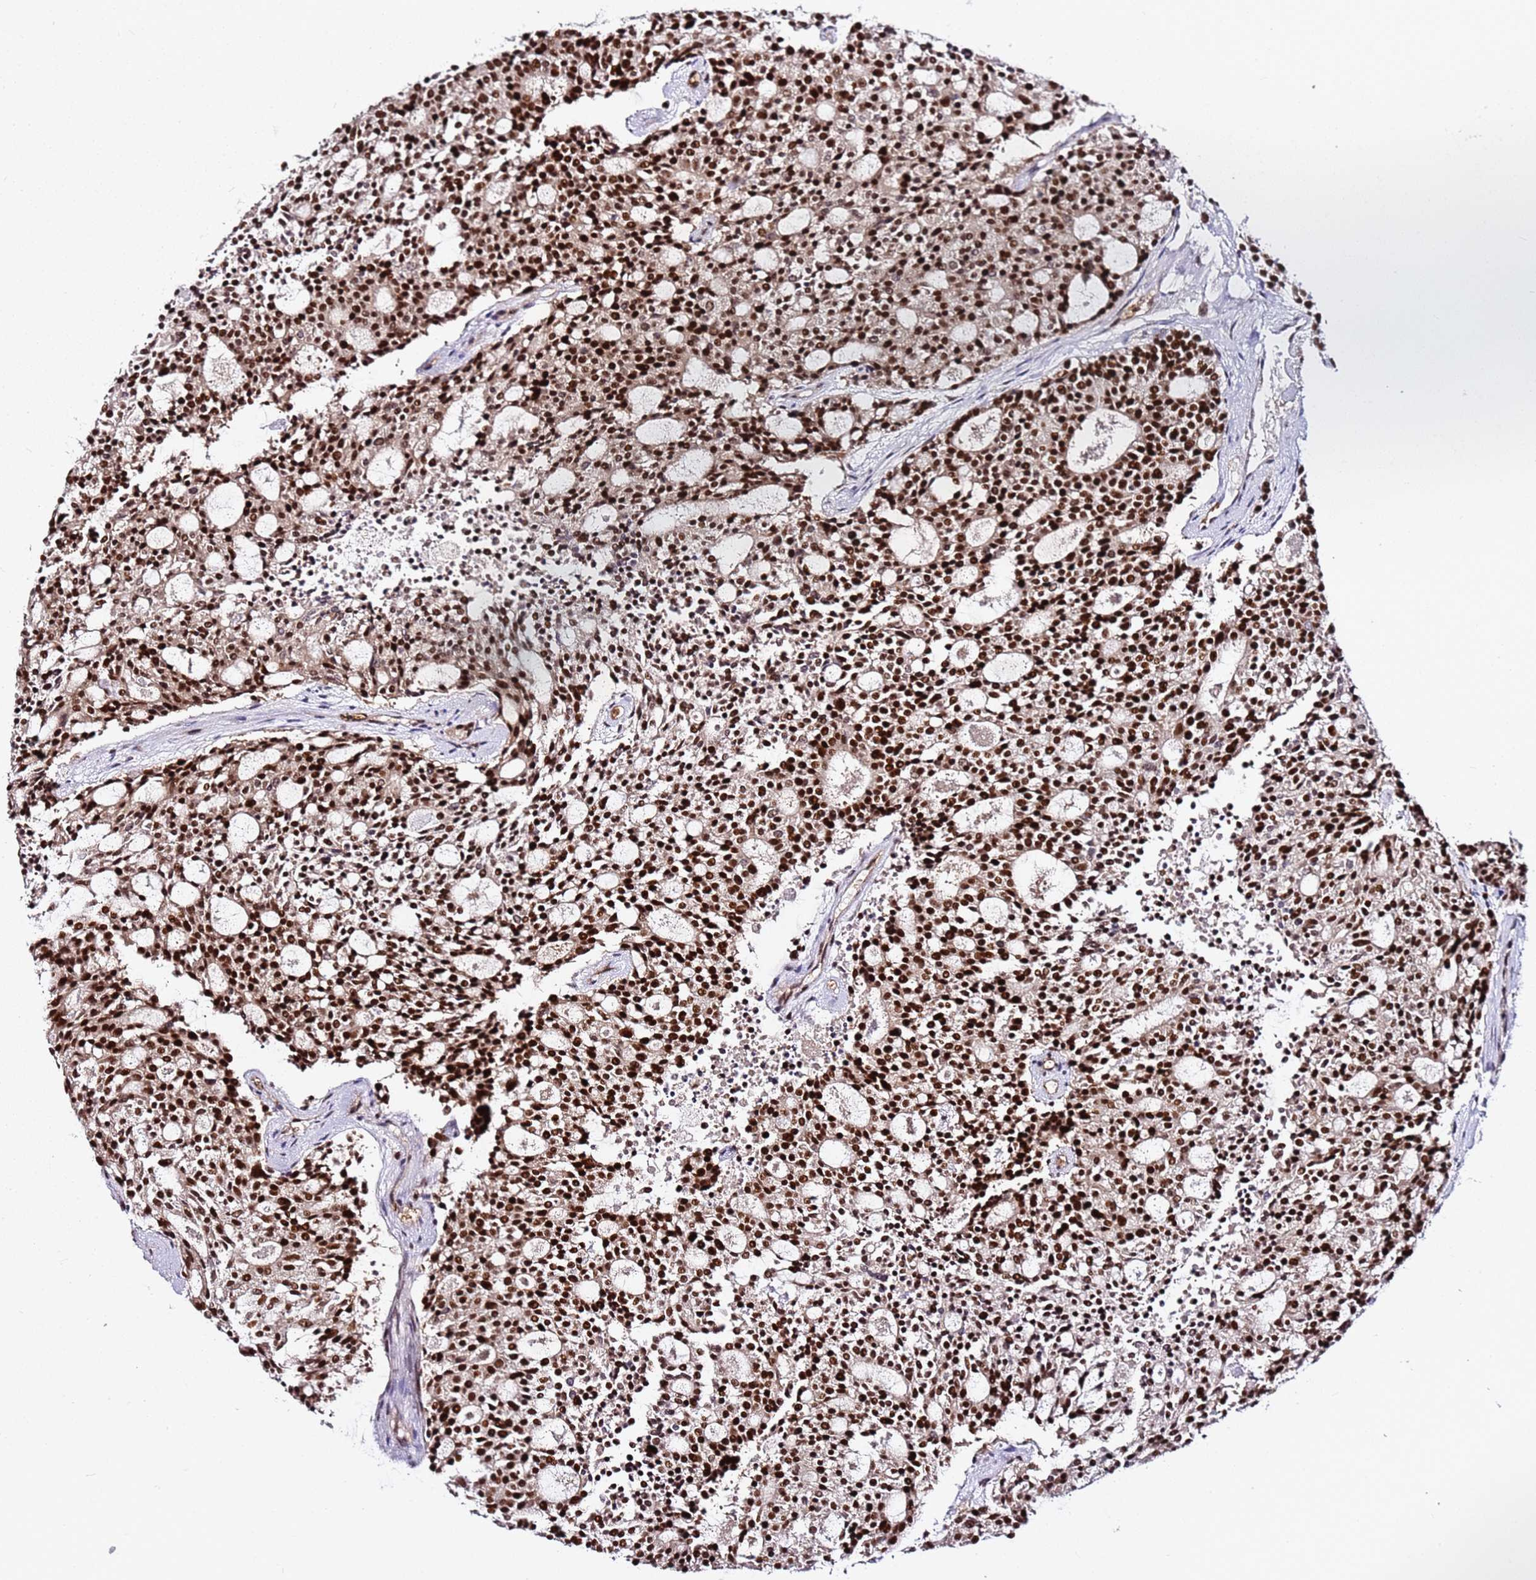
{"staining": {"intensity": "strong", "quantity": ">75%", "location": "nuclear"}, "tissue": "carcinoid", "cell_type": "Tumor cells", "image_type": "cancer", "snomed": [{"axis": "morphology", "description": "Carcinoid, malignant, NOS"}, {"axis": "topography", "description": "Pancreas"}], "caption": "An image showing strong nuclear staining in about >75% of tumor cells in malignant carcinoid, as visualized by brown immunohistochemical staining.", "gene": "FCF1", "patient": {"sex": "female", "age": 54}}